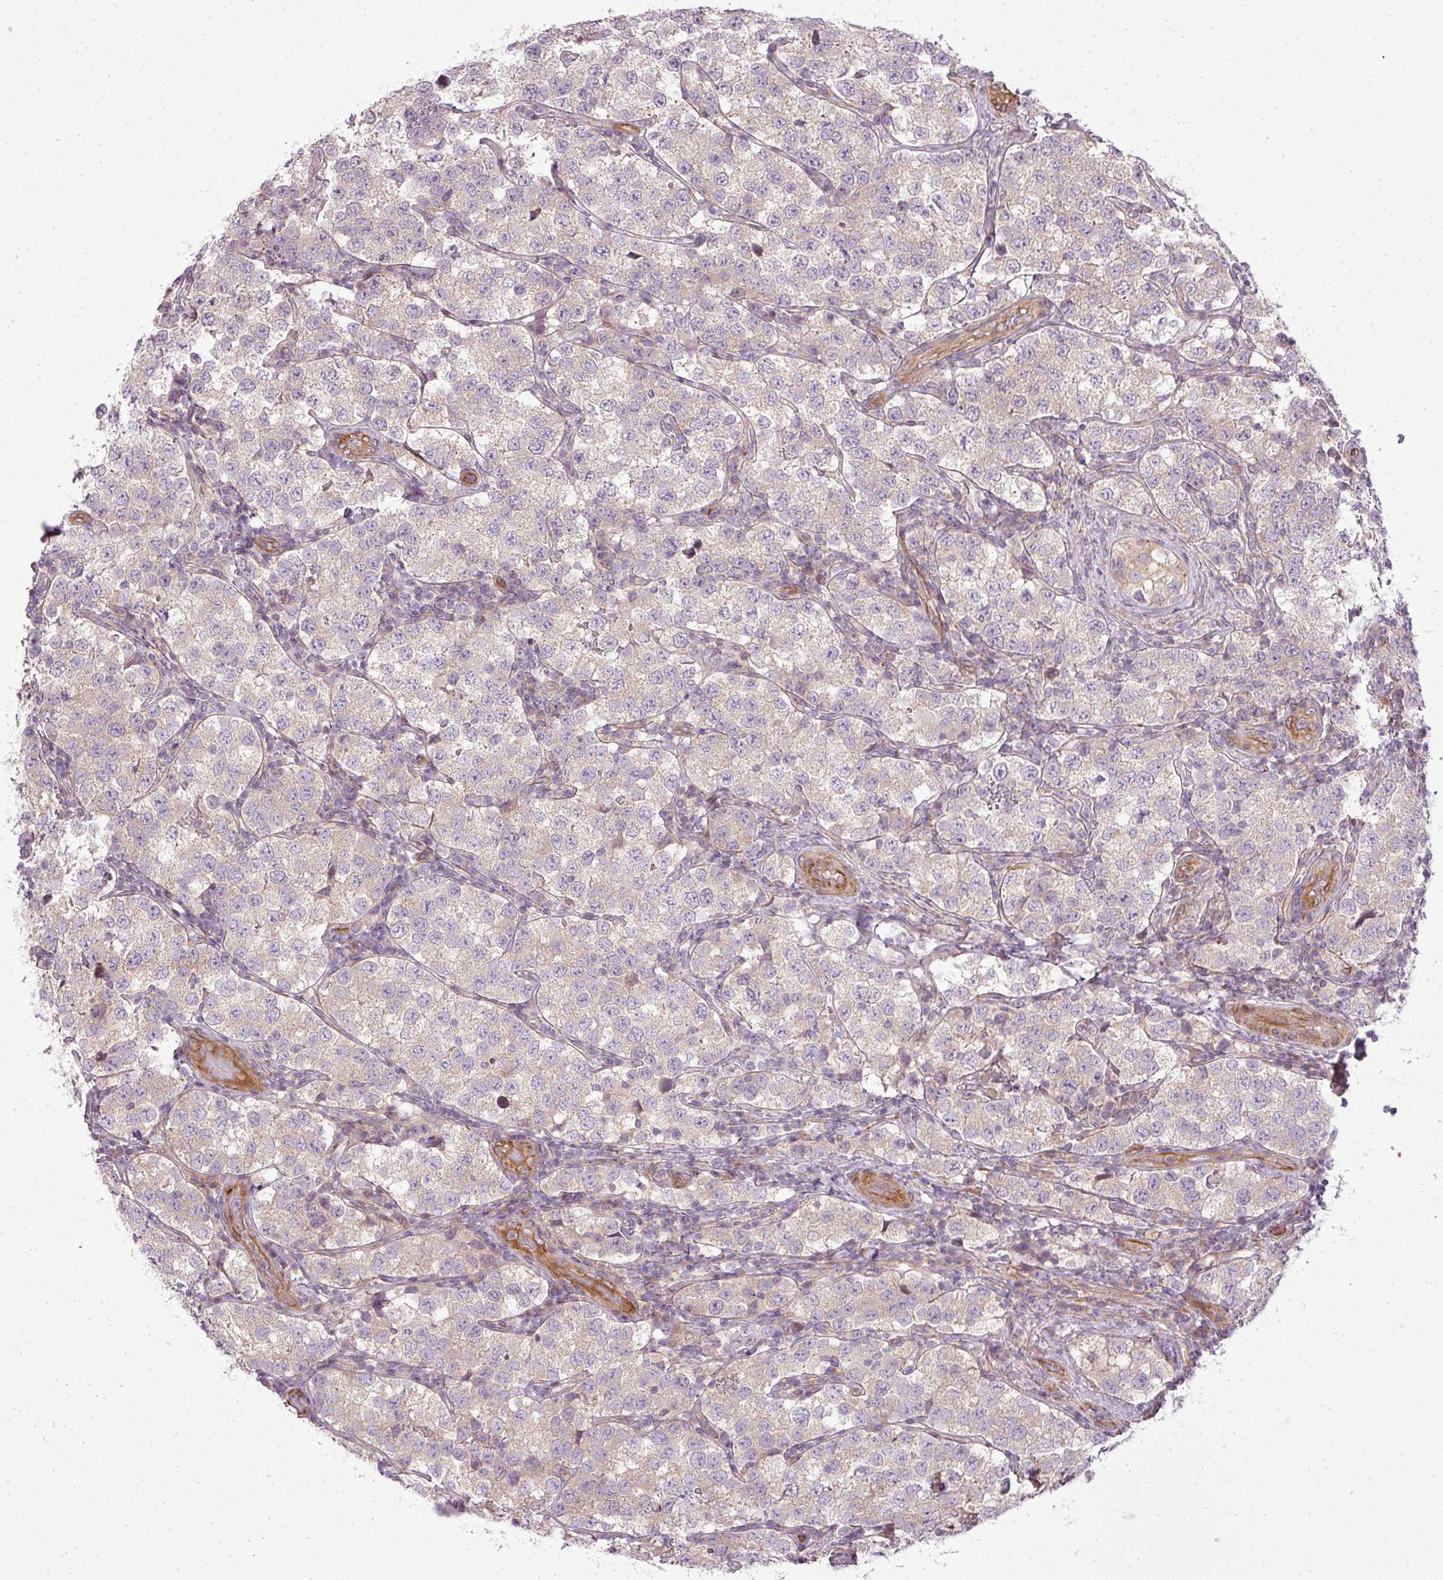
{"staining": {"intensity": "negative", "quantity": "none", "location": "none"}, "tissue": "testis cancer", "cell_type": "Tumor cells", "image_type": "cancer", "snomed": [{"axis": "morphology", "description": "Seminoma, NOS"}, {"axis": "topography", "description": "Testis"}], "caption": "Immunohistochemistry (IHC) photomicrograph of neoplastic tissue: human testis seminoma stained with DAB shows no significant protein expression in tumor cells.", "gene": "PDRG1", "patient": {"sex": "male", "age": 34}}